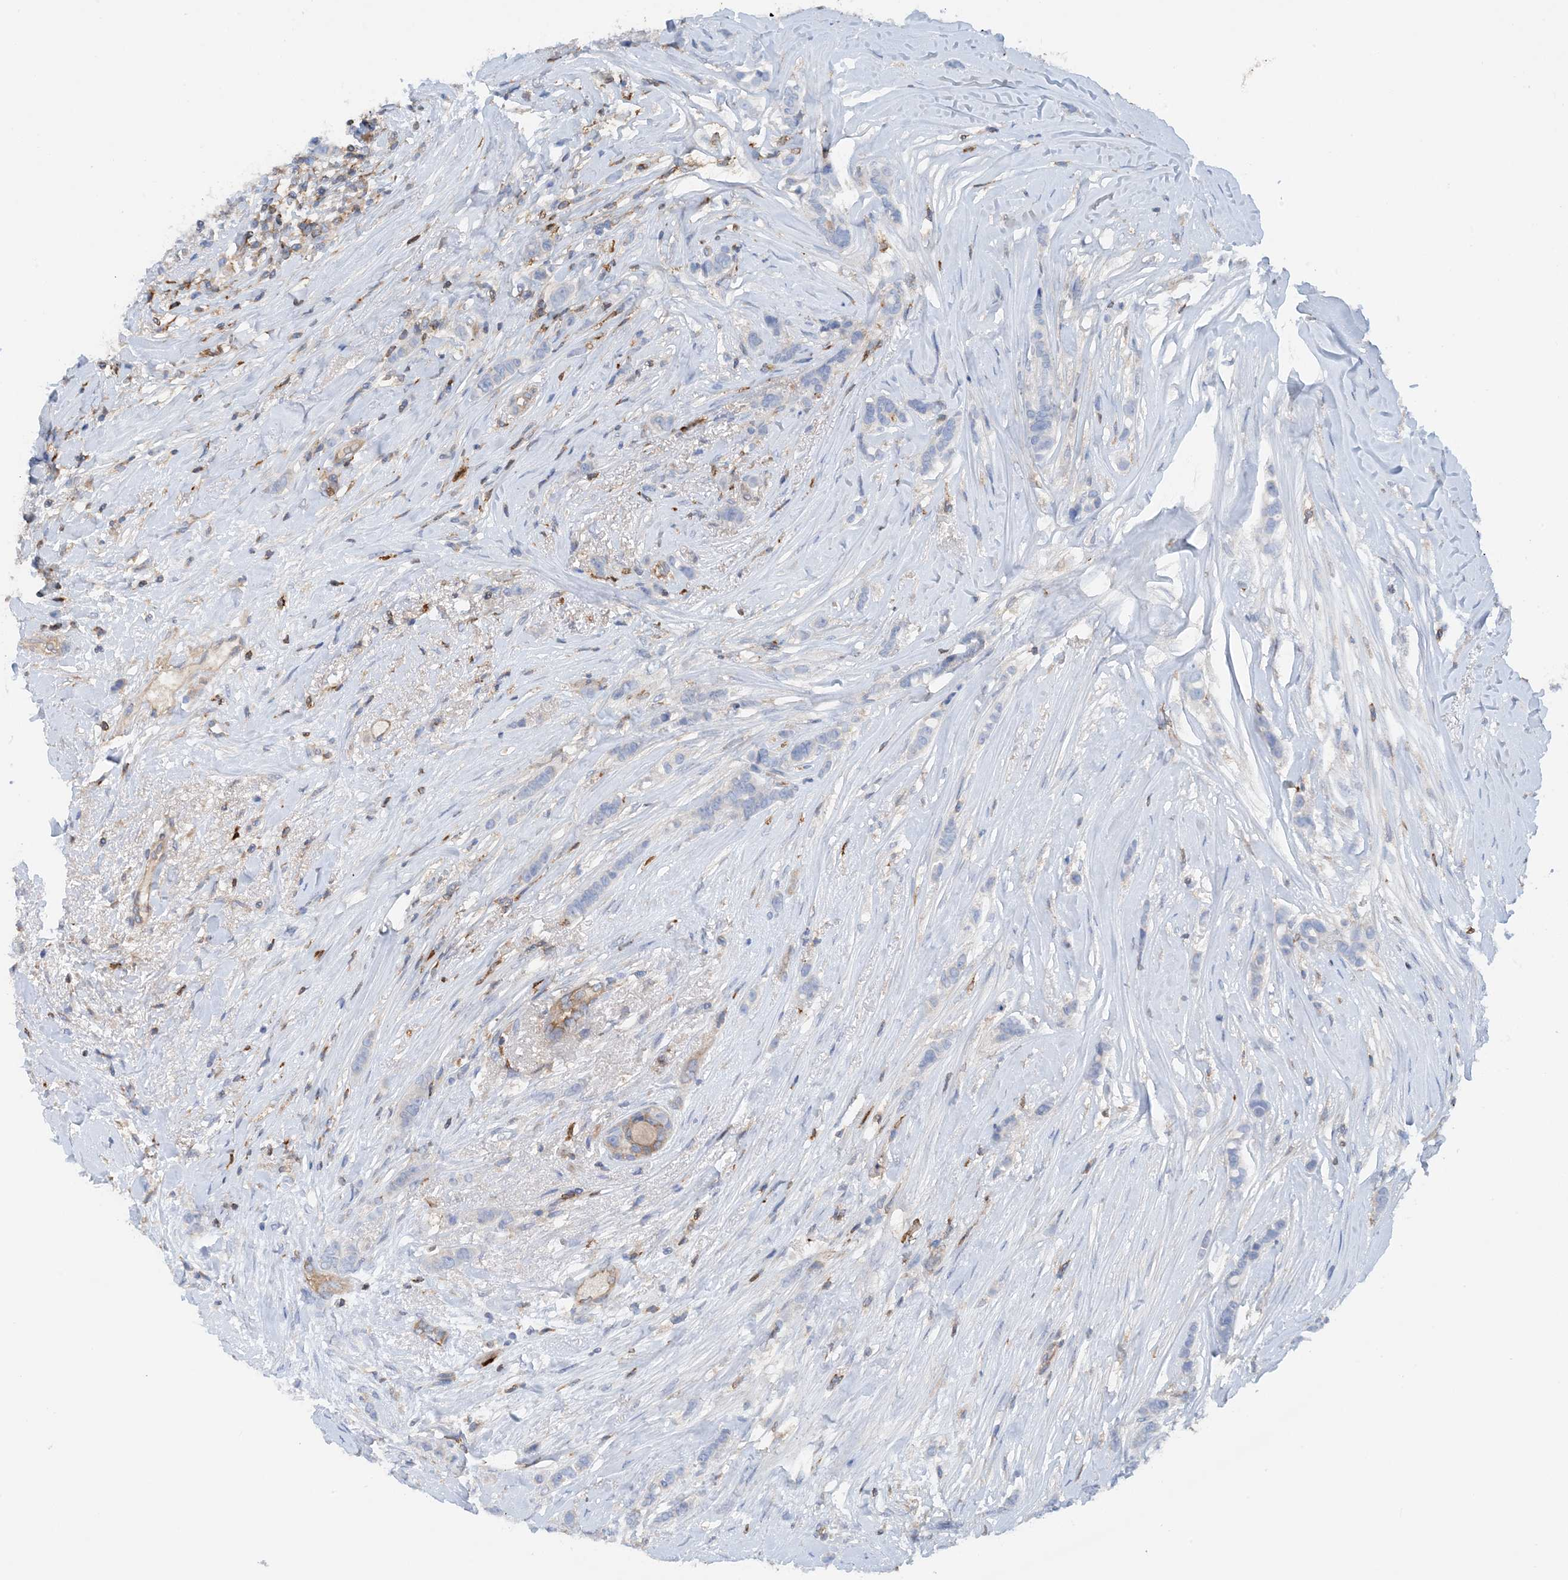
{"staining": {"intensity": "negative", "quantity": "none", "location": "none"}, "tissue": "breast cancer", "cell_type": "Tumor cells", "image_type": "cancer", "snomed": [{"axis": "morphology", "description": "Lobular carcinoma"}, {"axis": "topography", "description": "Breast"}], "caption": "Immunohistochemical staining of lobular carcinoma (breast) demonstrates no significant positivity in tumor cells.", "gene": "PHACTR2", "patient": {"sex": "female", "age": 51}}